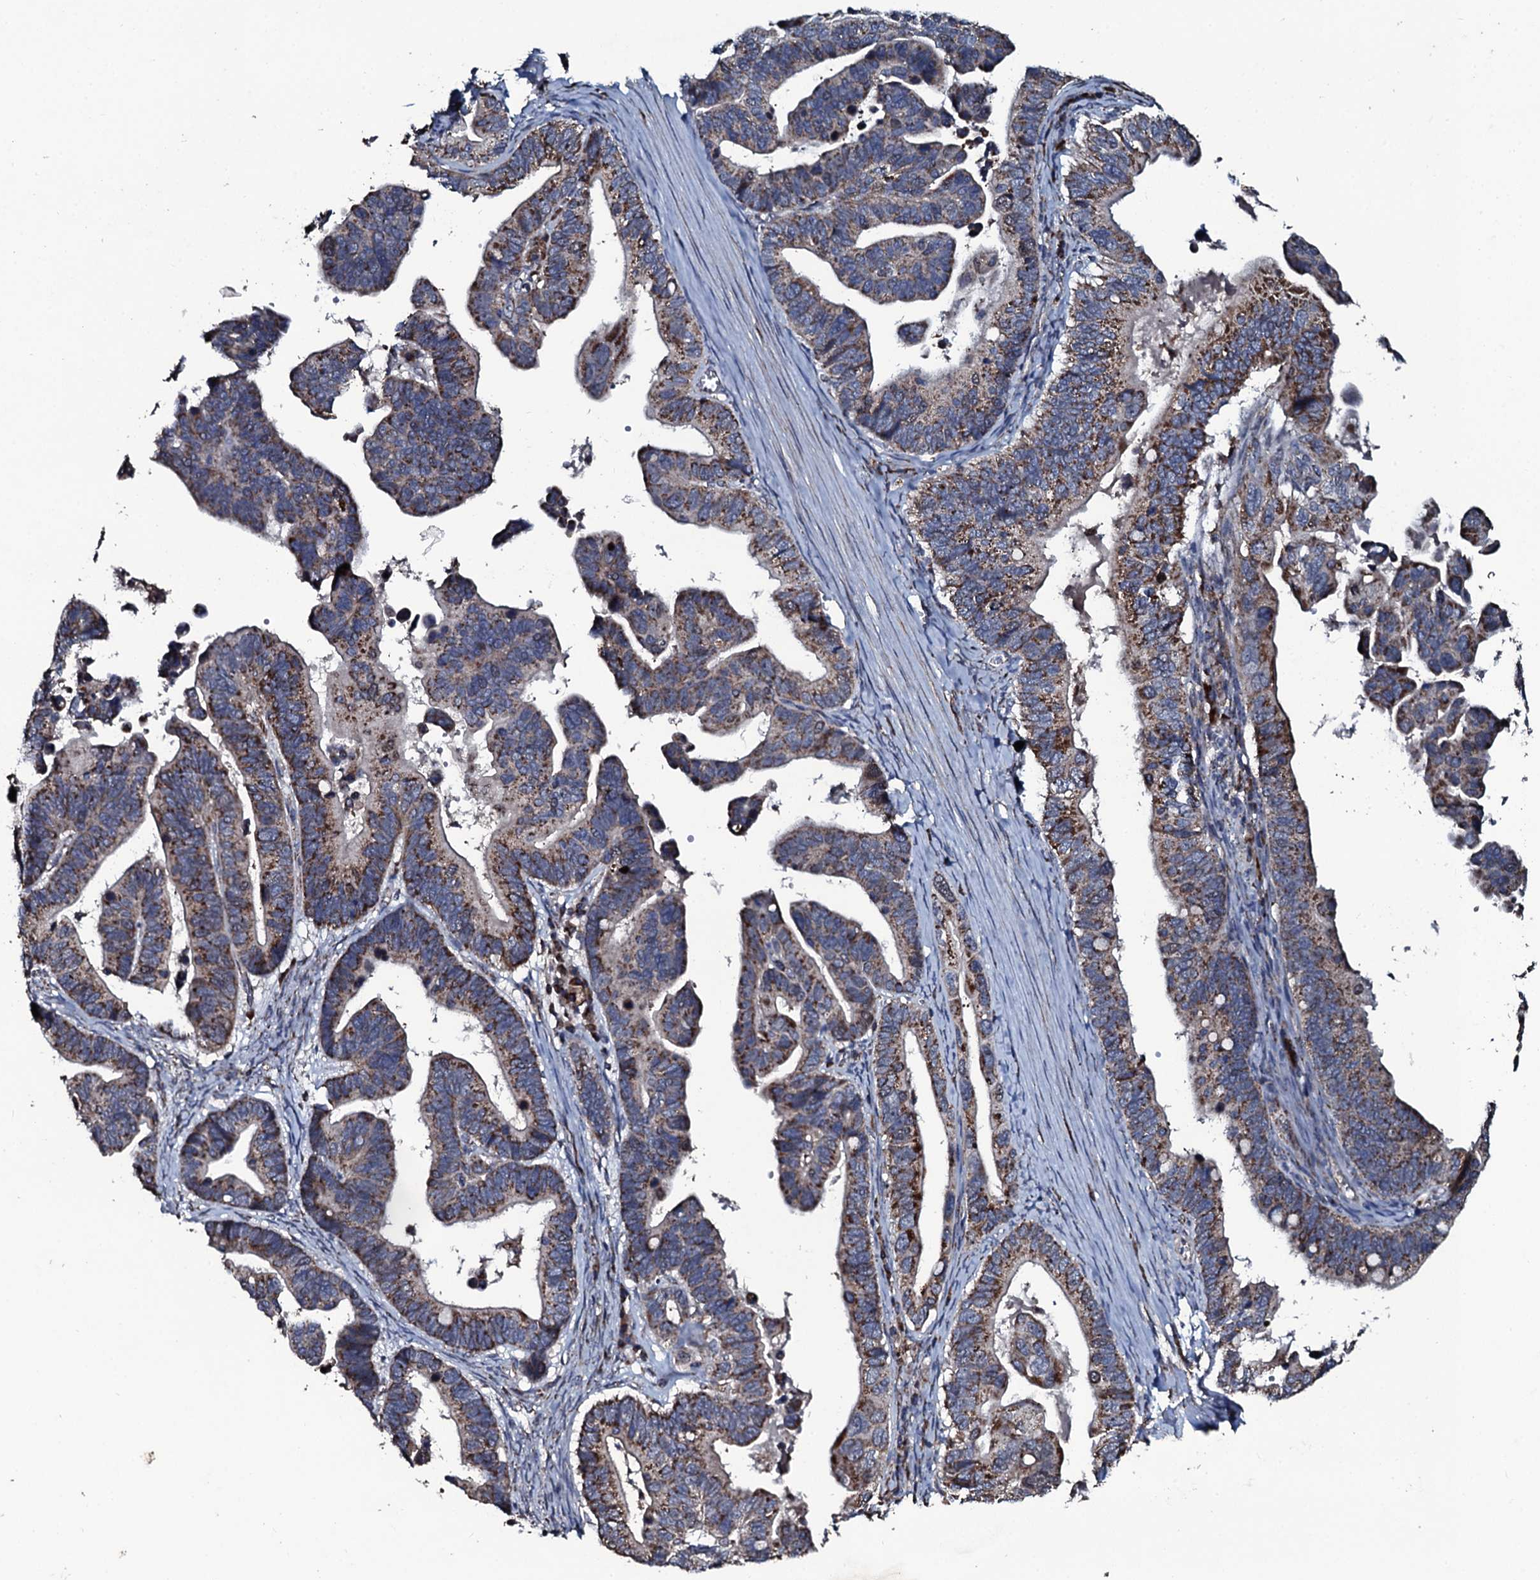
{"staining": {"intensity": "moderate", "quantity": ">75%", "location": "cytoplasmic/membranous"}, "tissue": "ovarian cancer", "cell_type": "Tumor cells", "image_type": "cancer", "snomed": [{"axis": "morphology", "description": "Cystadenocarcinoma, serous, NOS"}, {"axis": "topography", "description": "Ovary"}], "caption": "Brown immunohistochemical staining in human ovarian cancer reveals moderate cytoplasmic/membranous positivity in approximately >75% of tumor cells.", "gene": "DYNC2I2", "patient": {"sex": "female", "age": 56}}